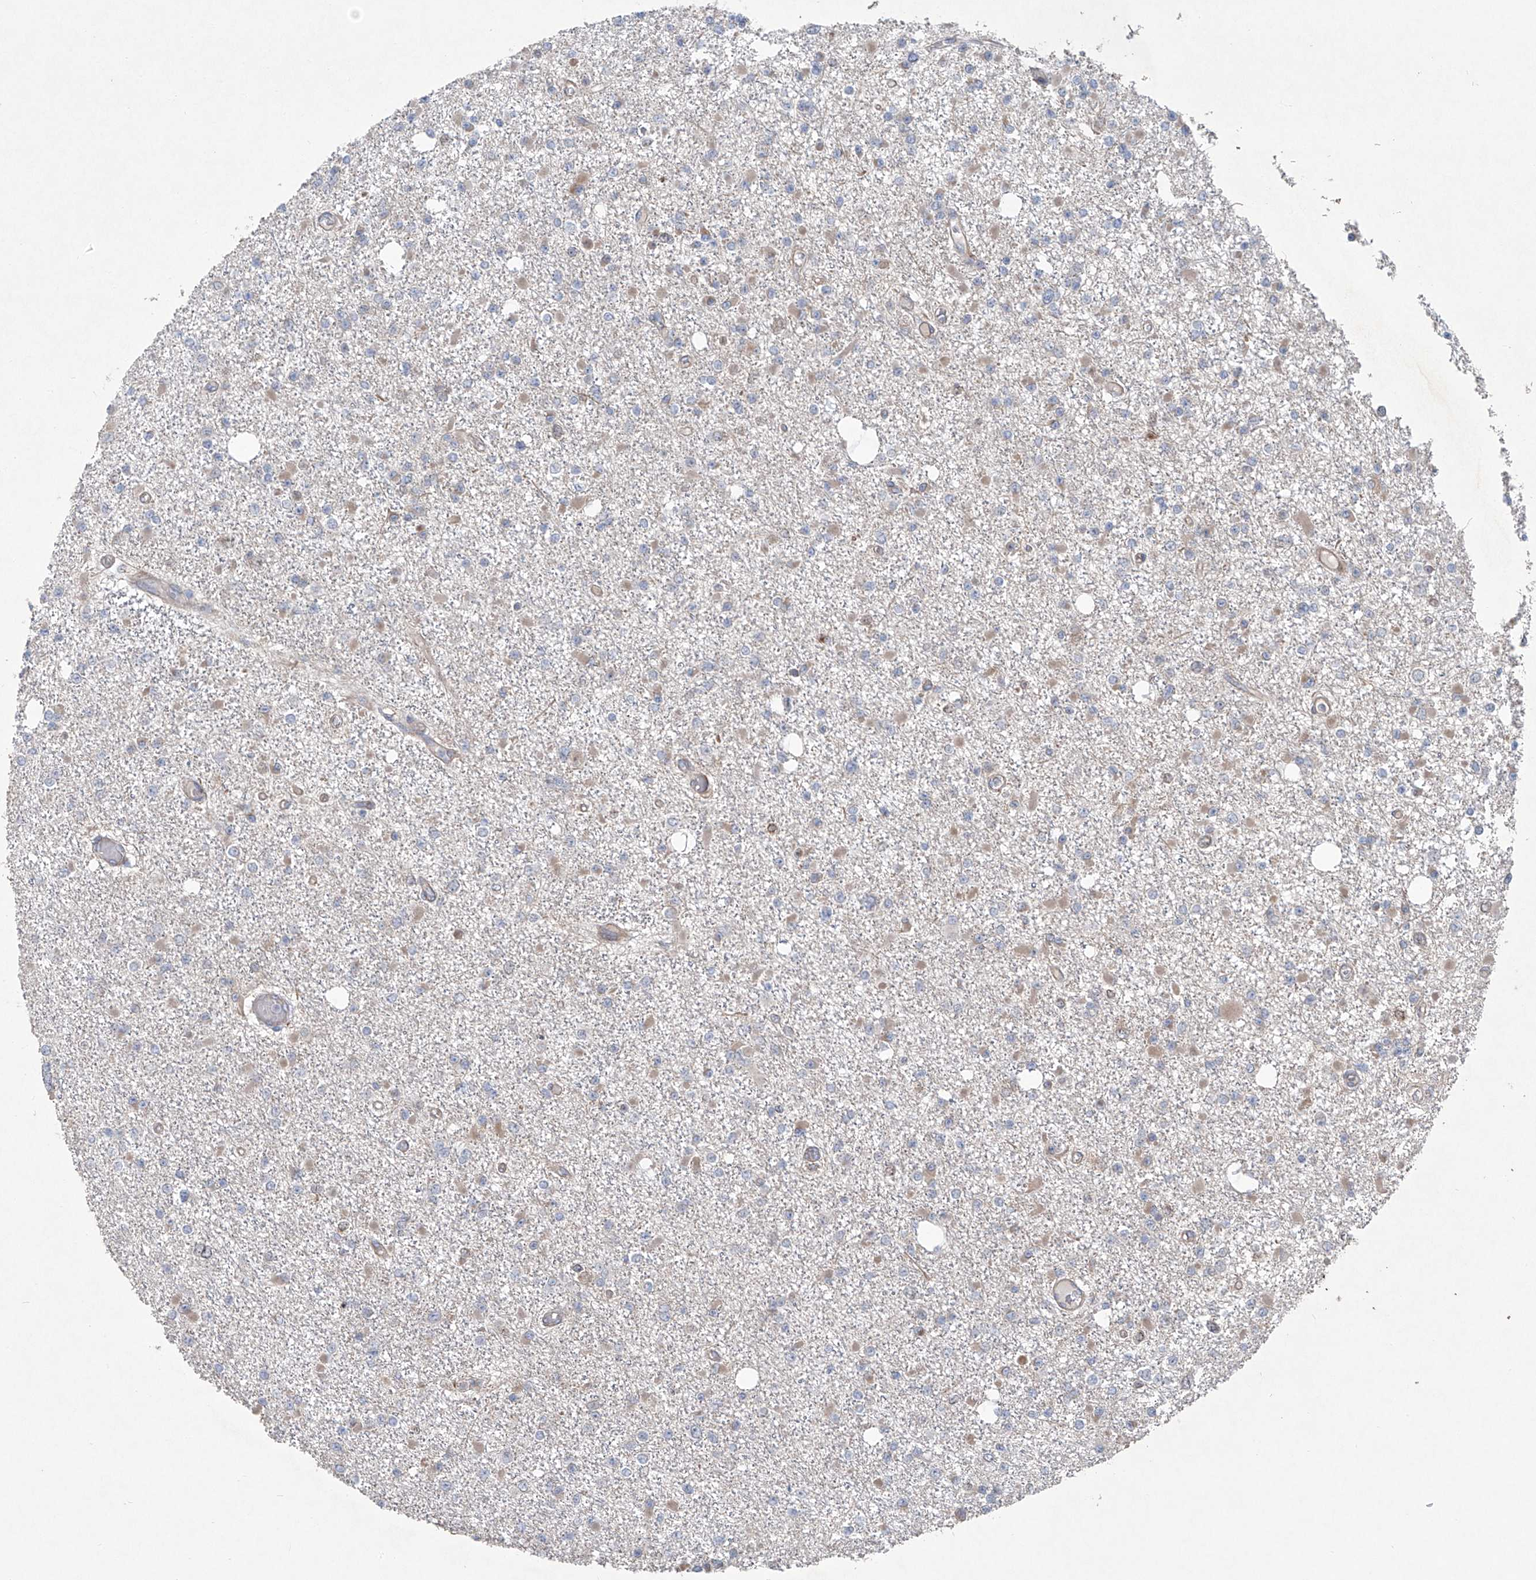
{"staining": {"intensity": "moderate", "quantity": "<25%", "location": "cytoplasmic/membranous"}, "tissue": "glioma", "cell_type": "Tumor cells", "image_type": "cancer", "snomed": [{"axis": "morphology", "description": "Glioma, malignant, Low grade"}, {"axis": "topography", "description": "Brain"}], "caption": "Protein expression analysis of glioma shows moderate cytoplasmic/membranous expression in approximately <25% of tumor cells.", "gene": "KLC4", "patient": {"sex": "female", "age": 22}}